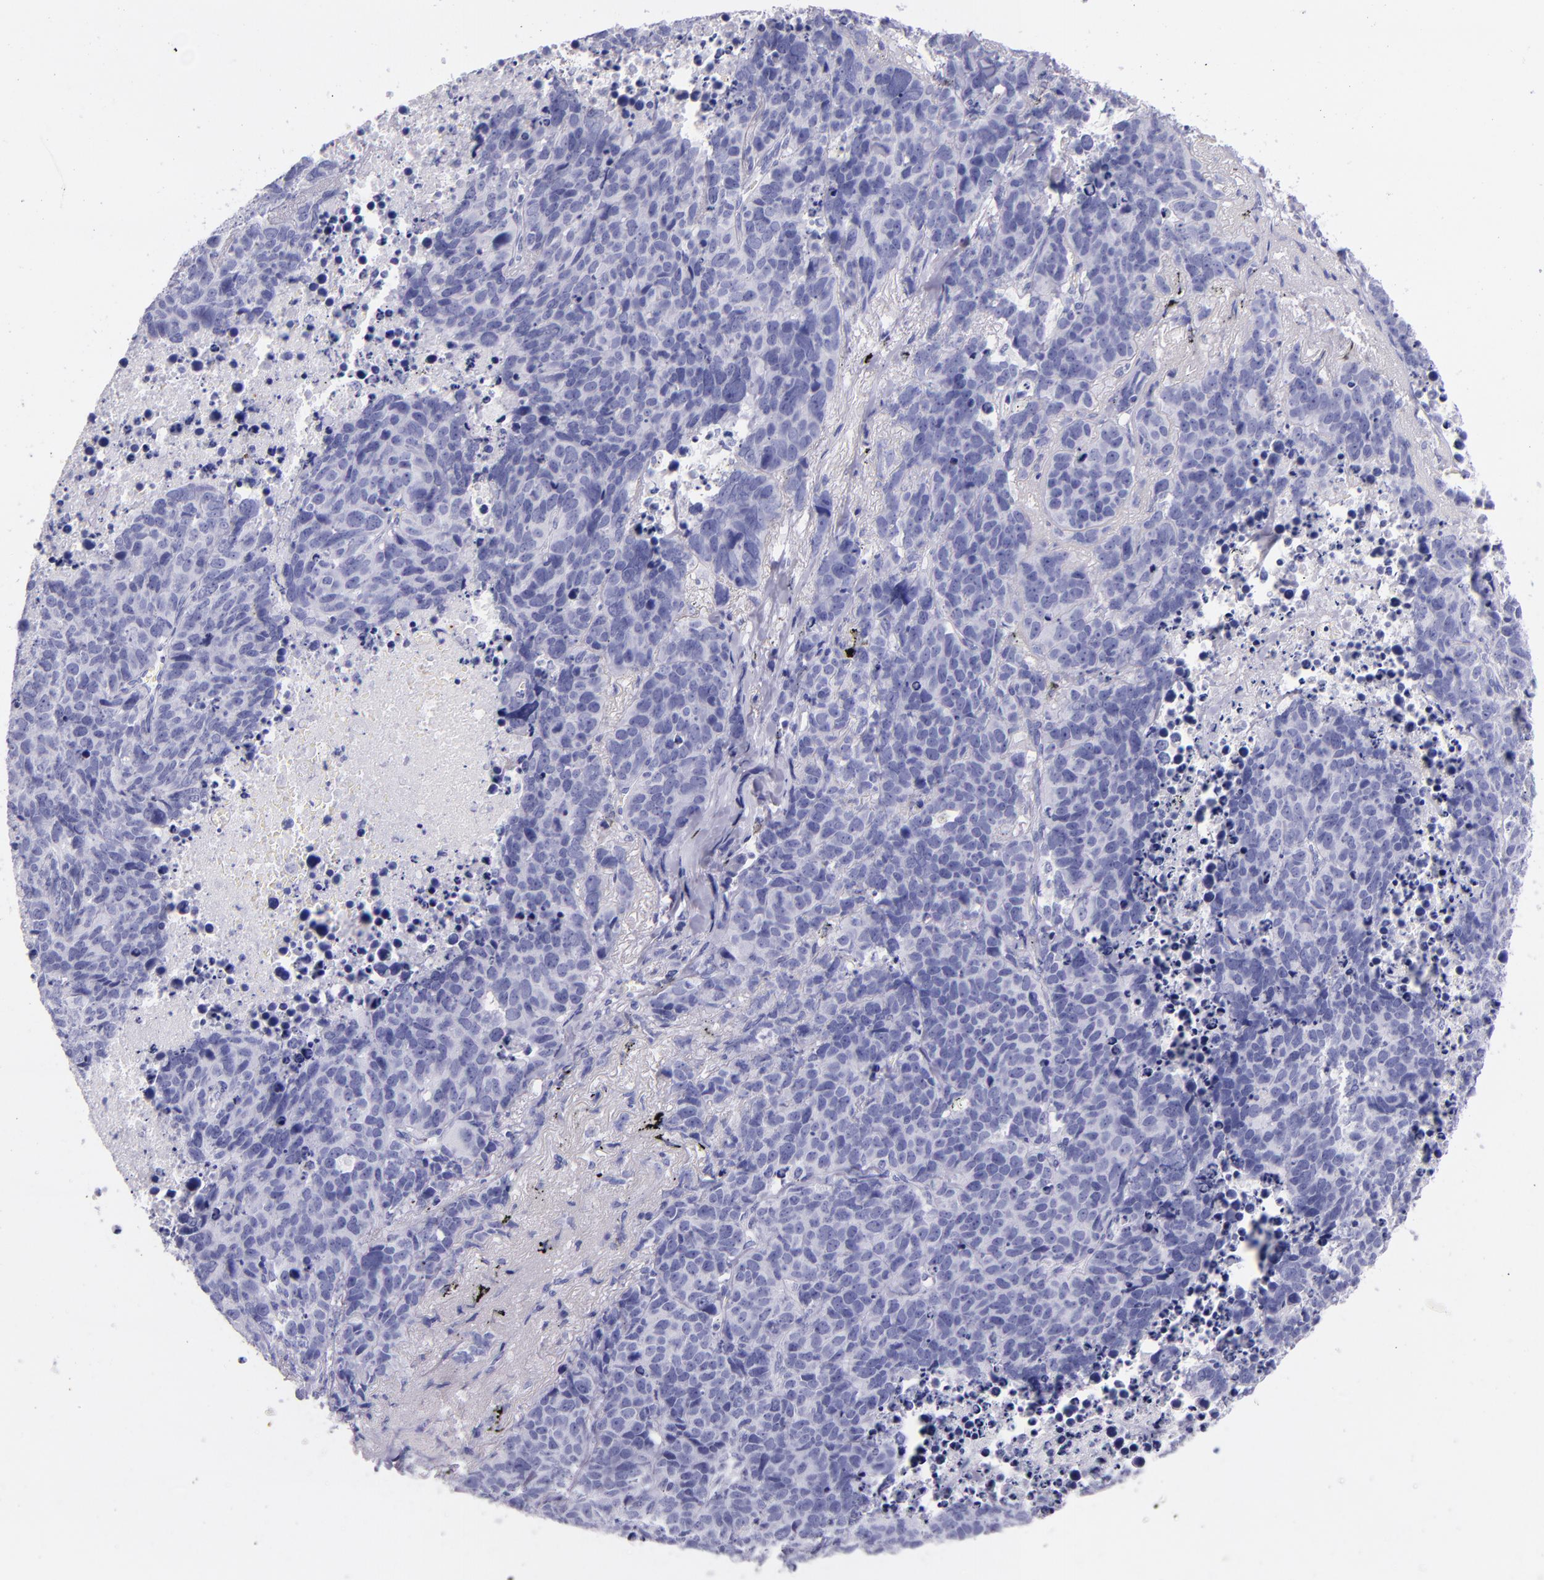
{"staining": {"intensity": "negative", "quantity": "none", "location": "none"}, "tissue": "lung cancer", "cell_type": "Tumor cells", "image_type": "cancer", "snomed": [{"axis": "morphology", "description": "Carcinoid, malignant, NOS"}, {"axis": "topography", "description": "Lung"}], "caption": "Immunohistochemistry micrograph of neoplastic tissue: malignant carcinoid (lung) stained with DAB (3,3'-diaminobenzidine) shows no significant protein expression in tumor cells.", "gene": "SFTPB", "patient": {"sex": "male", "age": 60}}